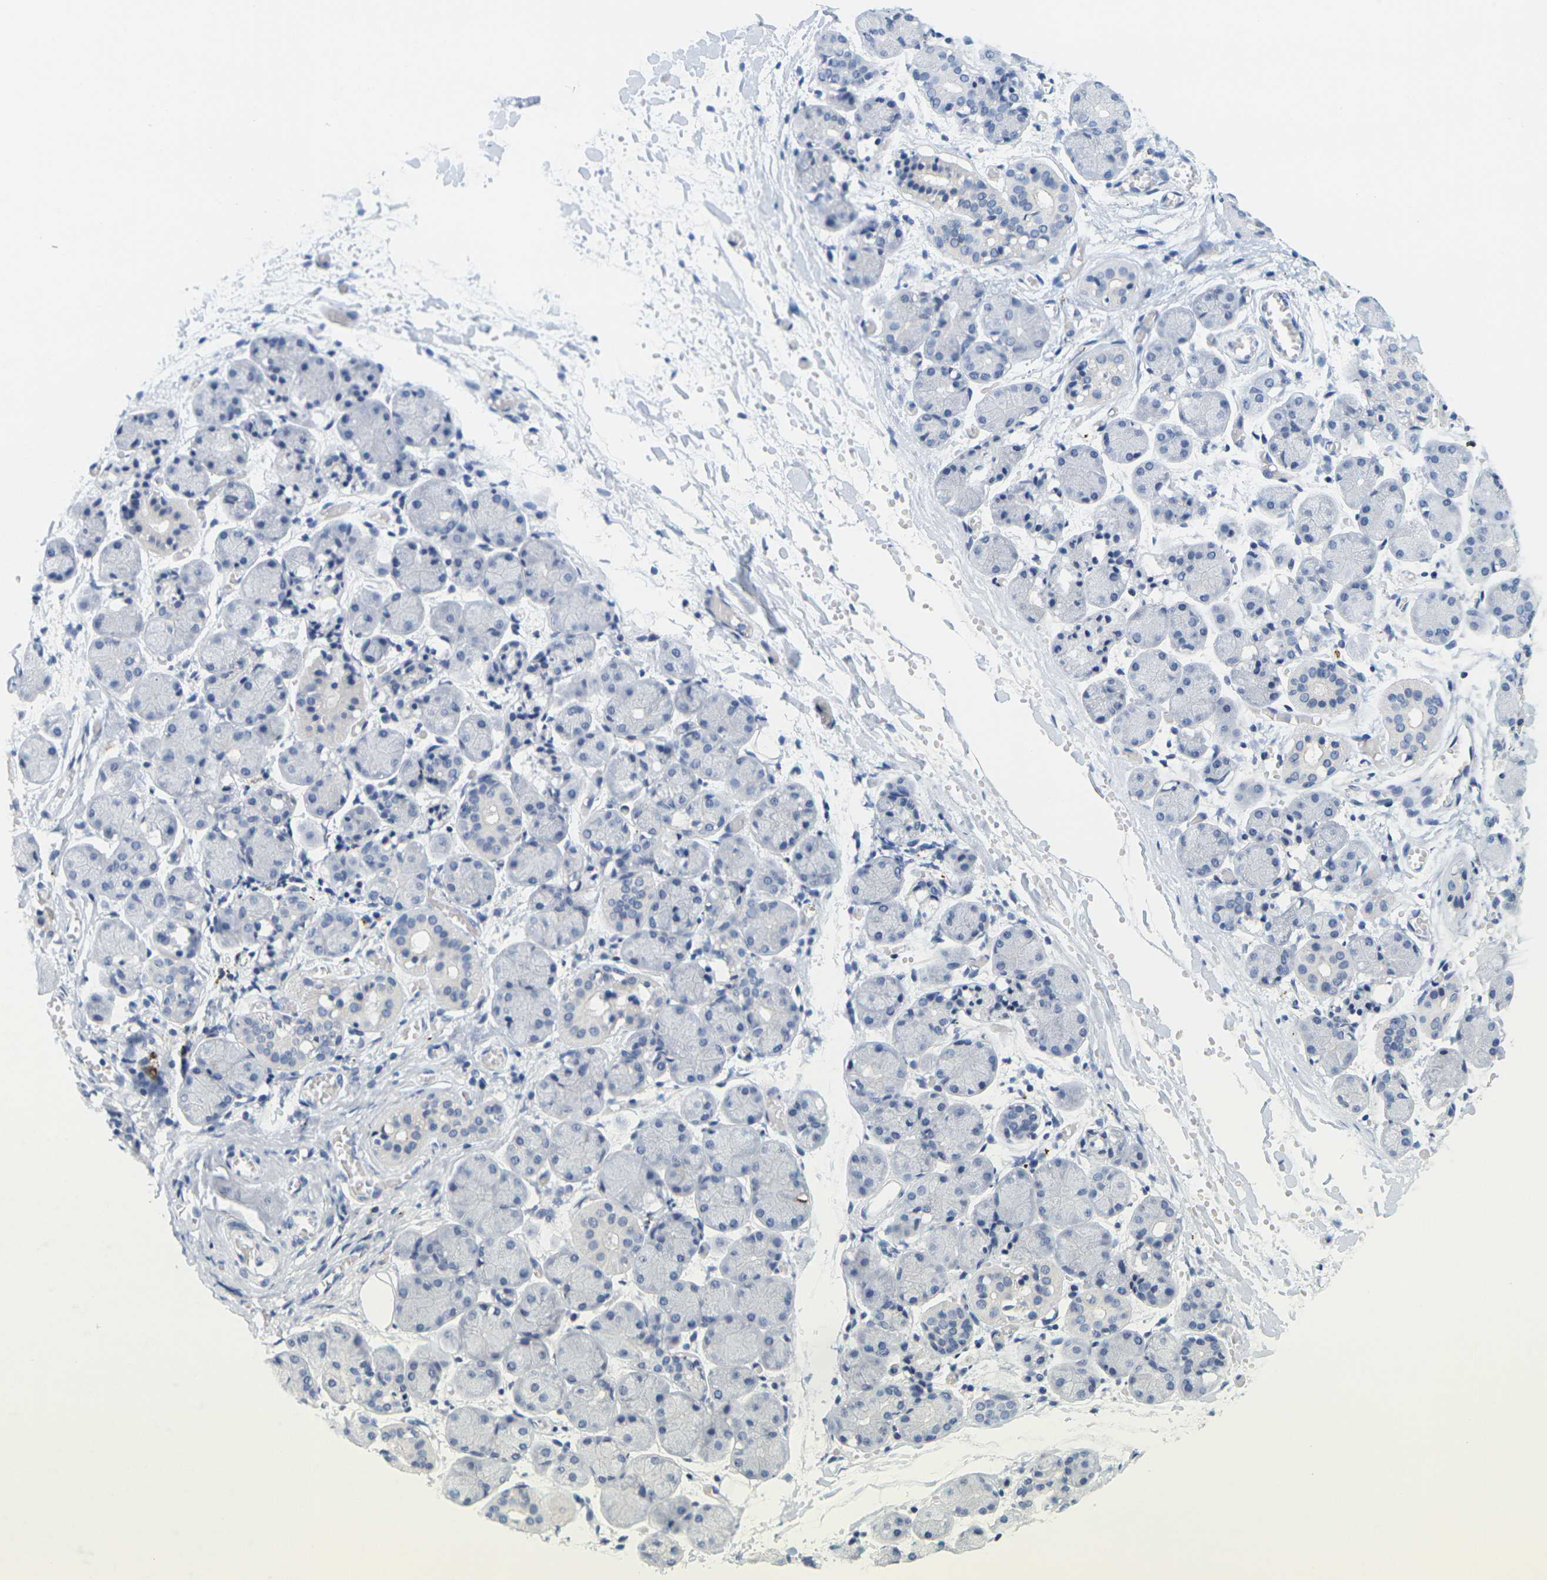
{"staining": {"intensity": "negative", "quantity": "none", "location": "none"}, "tissue": "salivary gland", "cell_type": "Glandular cells", "image_type": "normal", "snomed": [{"axis": "morphology", "description": "Normal tissue, NOS"}, {"axis": "topography", "description": "Salivary gland"}], "caption": "High magnification brightfield microscopy of benign salivary gland stained with DAB (brown) and counterstained with hematoxylin (blue): glandular cells show no significant positivity.", "gene": "HLA", "patient": {"sex": "female", "age": 24}}